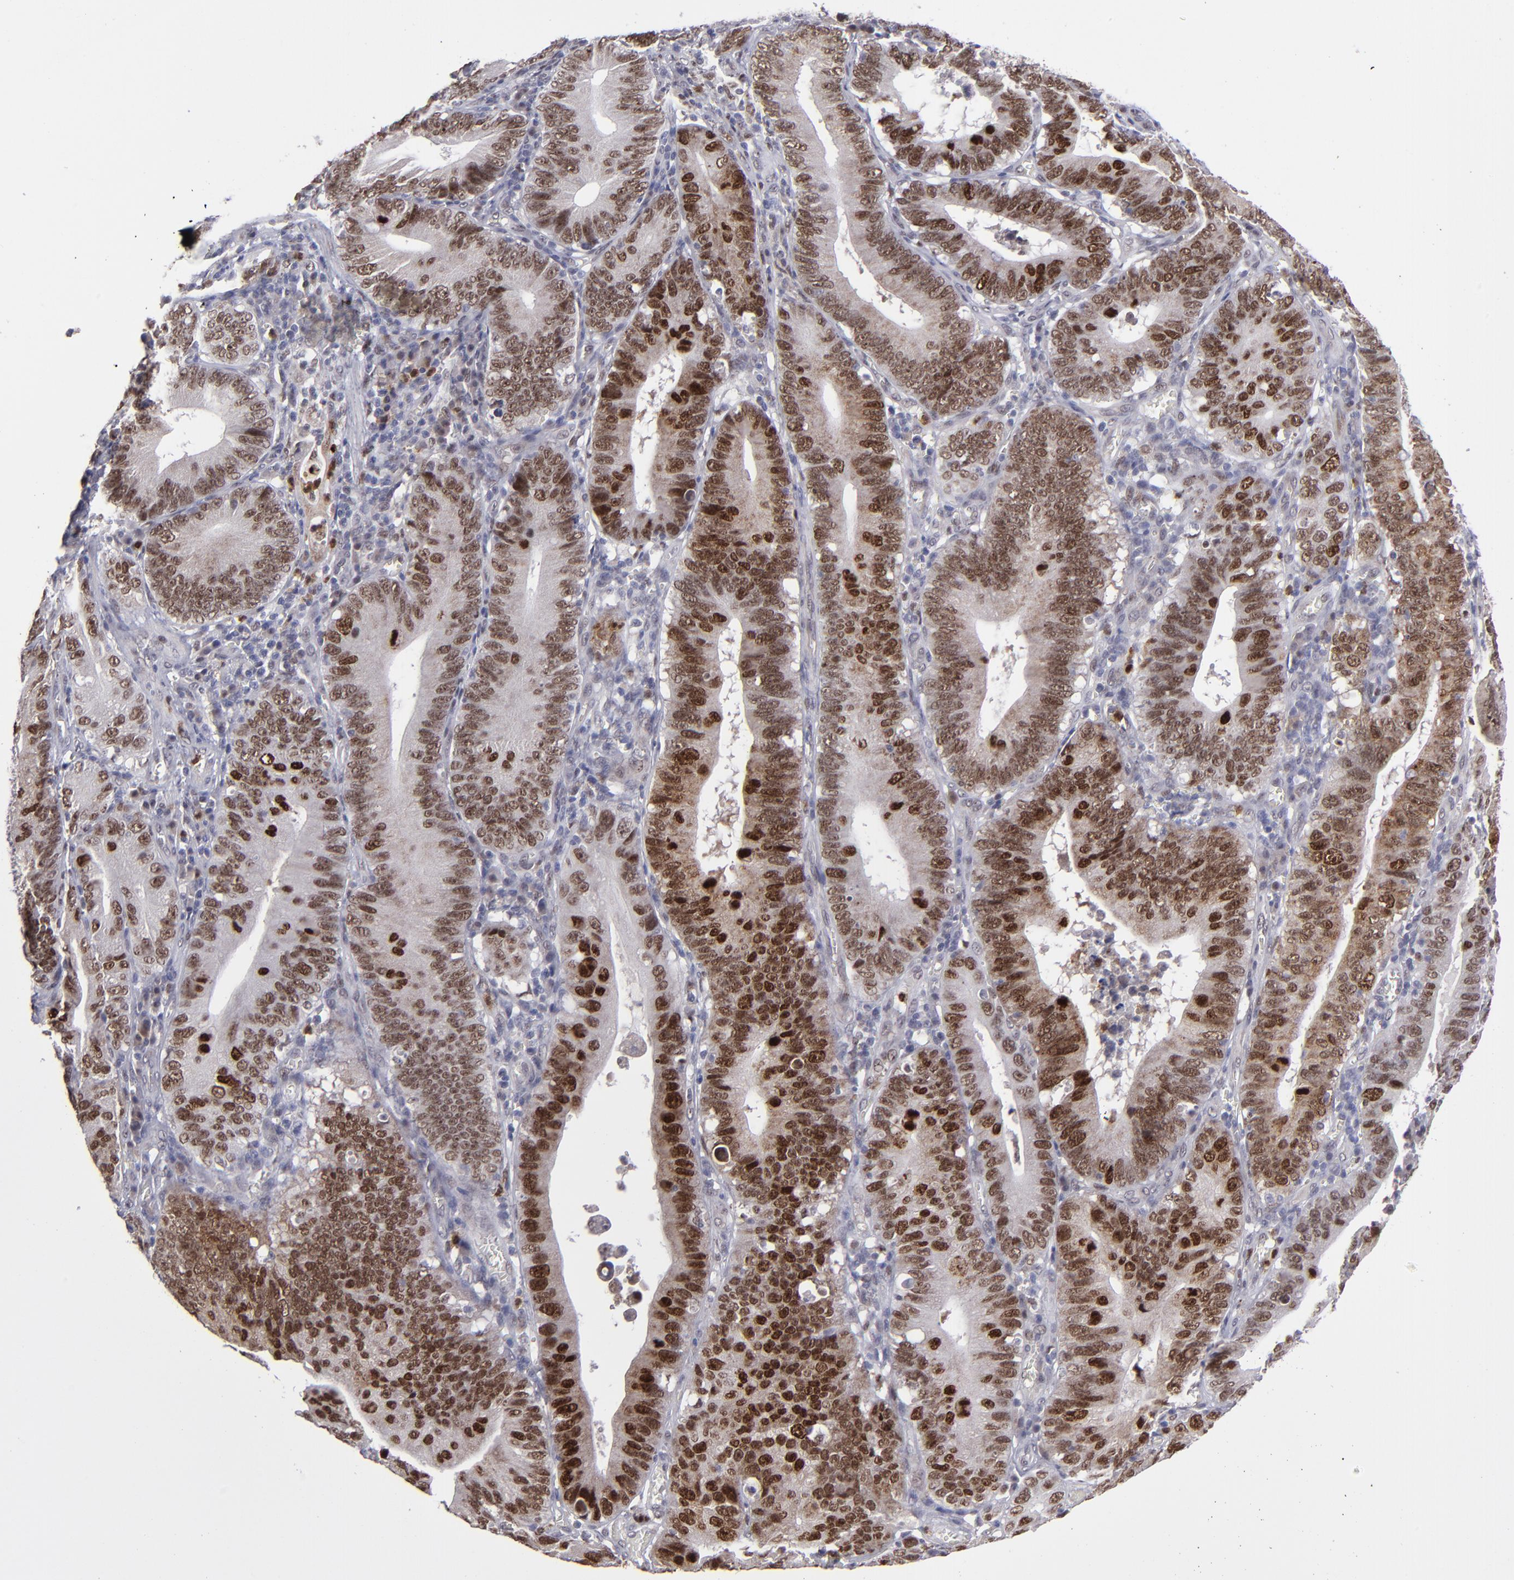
{"staining": {"intensity": "strong", "quantity": ">75%", "location": "nuclear"}, "tissue": "stomach cancer", "cell_type": "Tumor cells", "image_type": "cancer", "snomed": [{"axis": "morphology", "description": "Adenocarcinoma, NOS"}, {"axis": "topography", "description": "Stomach"}, {"axis": "topography", "description": "Gastric cardia"}], "caption": "A brown stain highlights strong nuclear positivity of a protein in stomach cancer (adenocarcinoma) tumor cells.", "gene": "RREB1", "patient": {"sex": "male", "age": 59}}